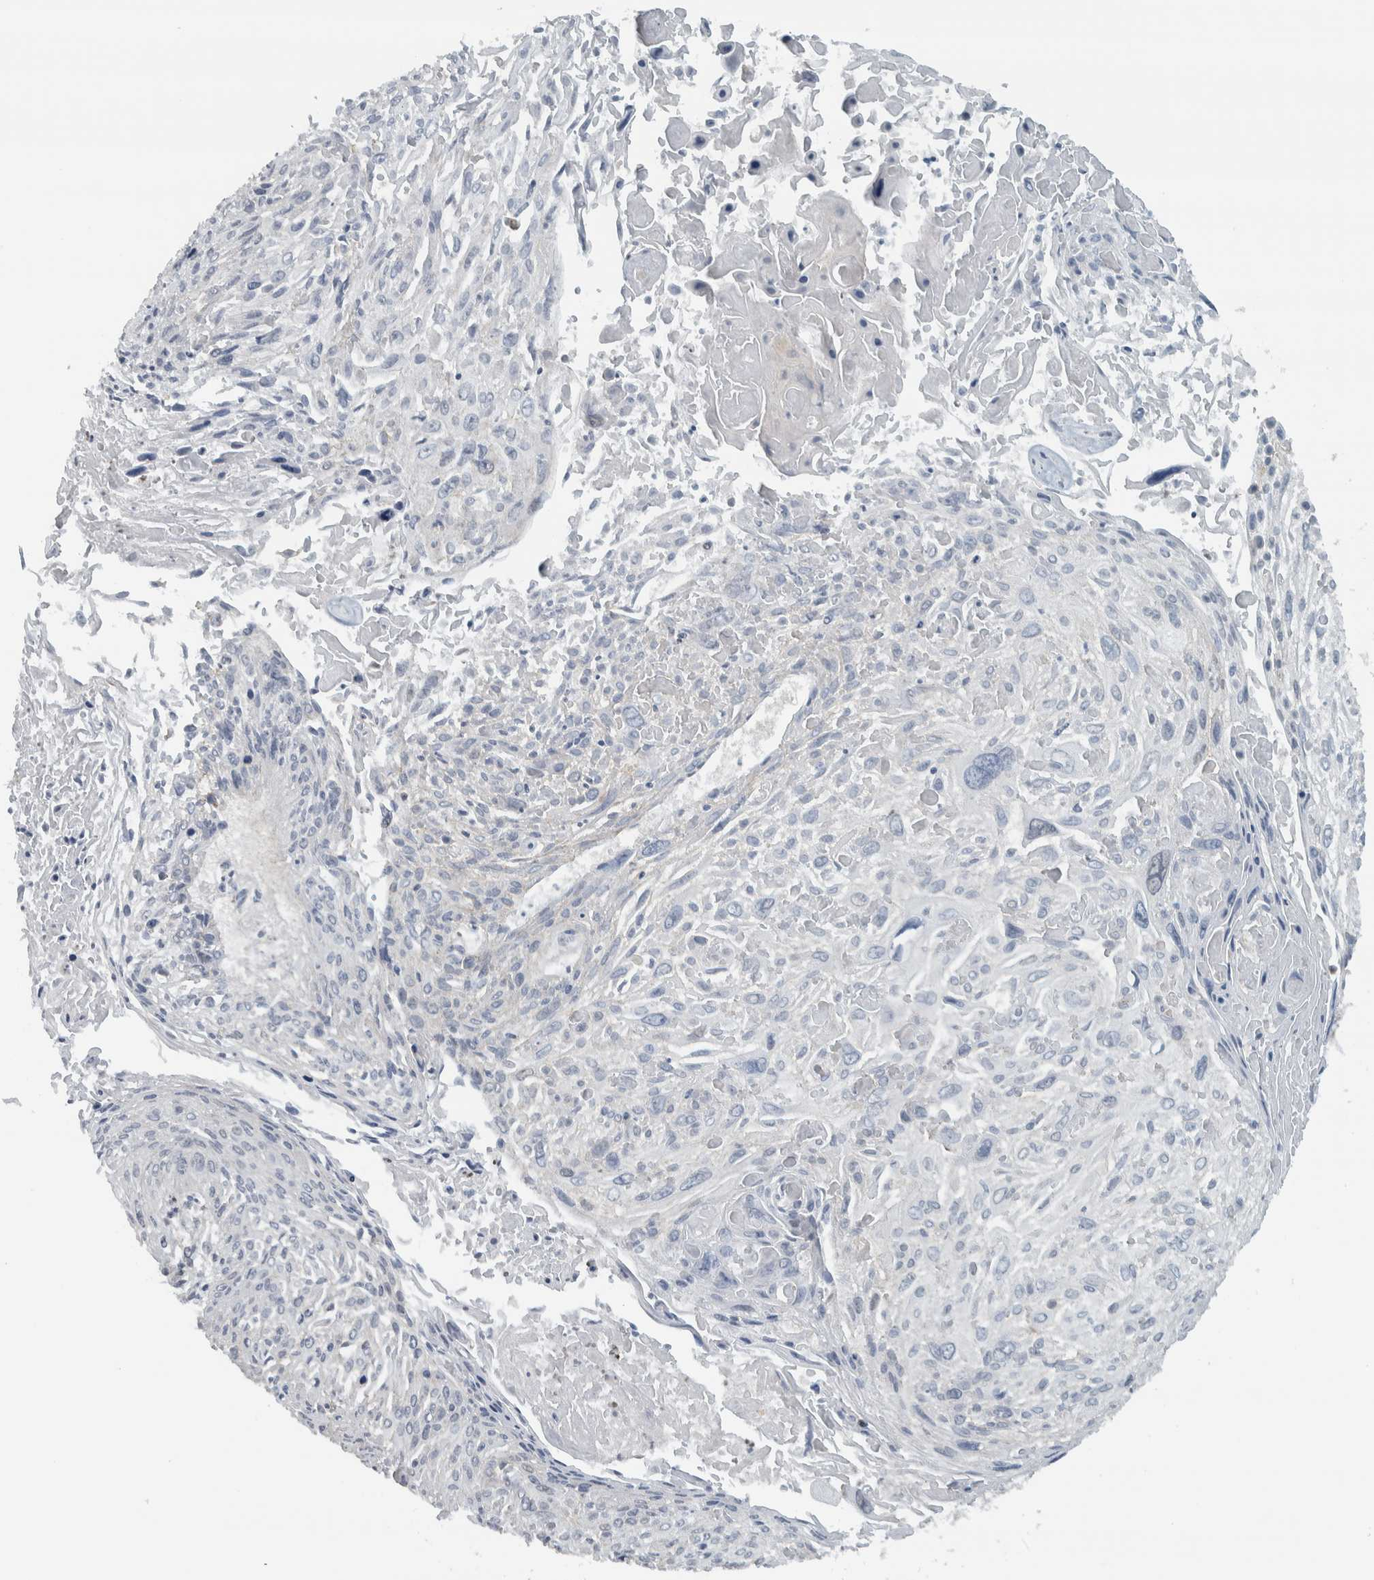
{"staining": {"intensity": "negative", "quantity": "none", "location": "none"}, "tissue": "cervical cancer", "cell_type": "Tumor cells", "image_type": "cancer", "snomed": [{"axis": "morphology", "description": "Squamous cell carcinoma, NOS"}, {"axis": "topography", "description": "Cervix"}], "caption": "High power microscopy micrograph of an immunohistochemistry photomicrograph of cervical cancer, revealing no significant expression in tumor cells.", "gene": "ADPRM", "patient": {"sex": "female", "age": 51}}